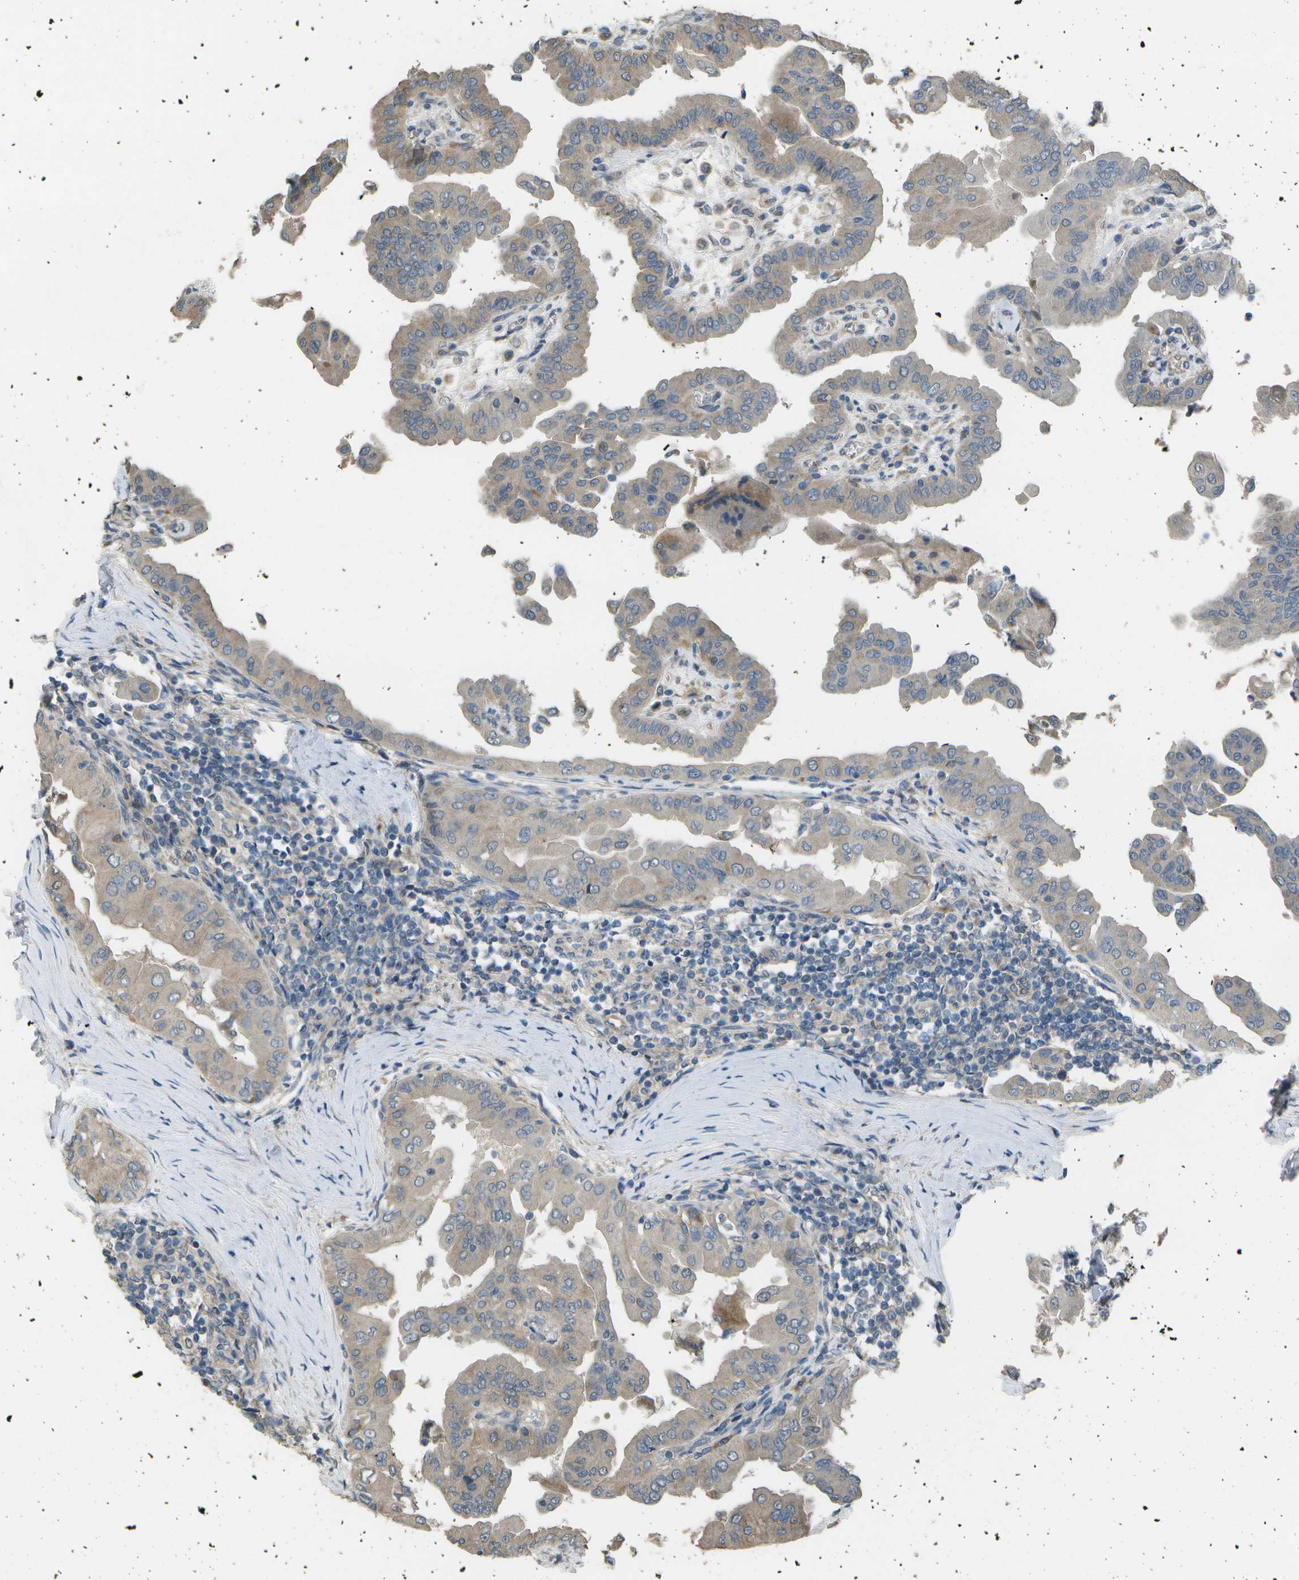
{"staining": {"intensity": "weak", "quantity": "<25%", "location": "cytoplasmic/membranous"}, "tissue": "thyroid cancer", "cell_type": "Tumor cells", "image_type": "cancer", "snomed": [{"axis": "morphology", "description": "Papillary adenocarcinoma, NOS"}, {"axis": "topography", "description": "Thyroid gland"}], "caption": "This is an immunohistochemistry photomicrograph of human thyroid cancer. There is no positivity in tumor cells.", "gene": "CLNS1A", "patient": {"sex": "male", "age": 33}}